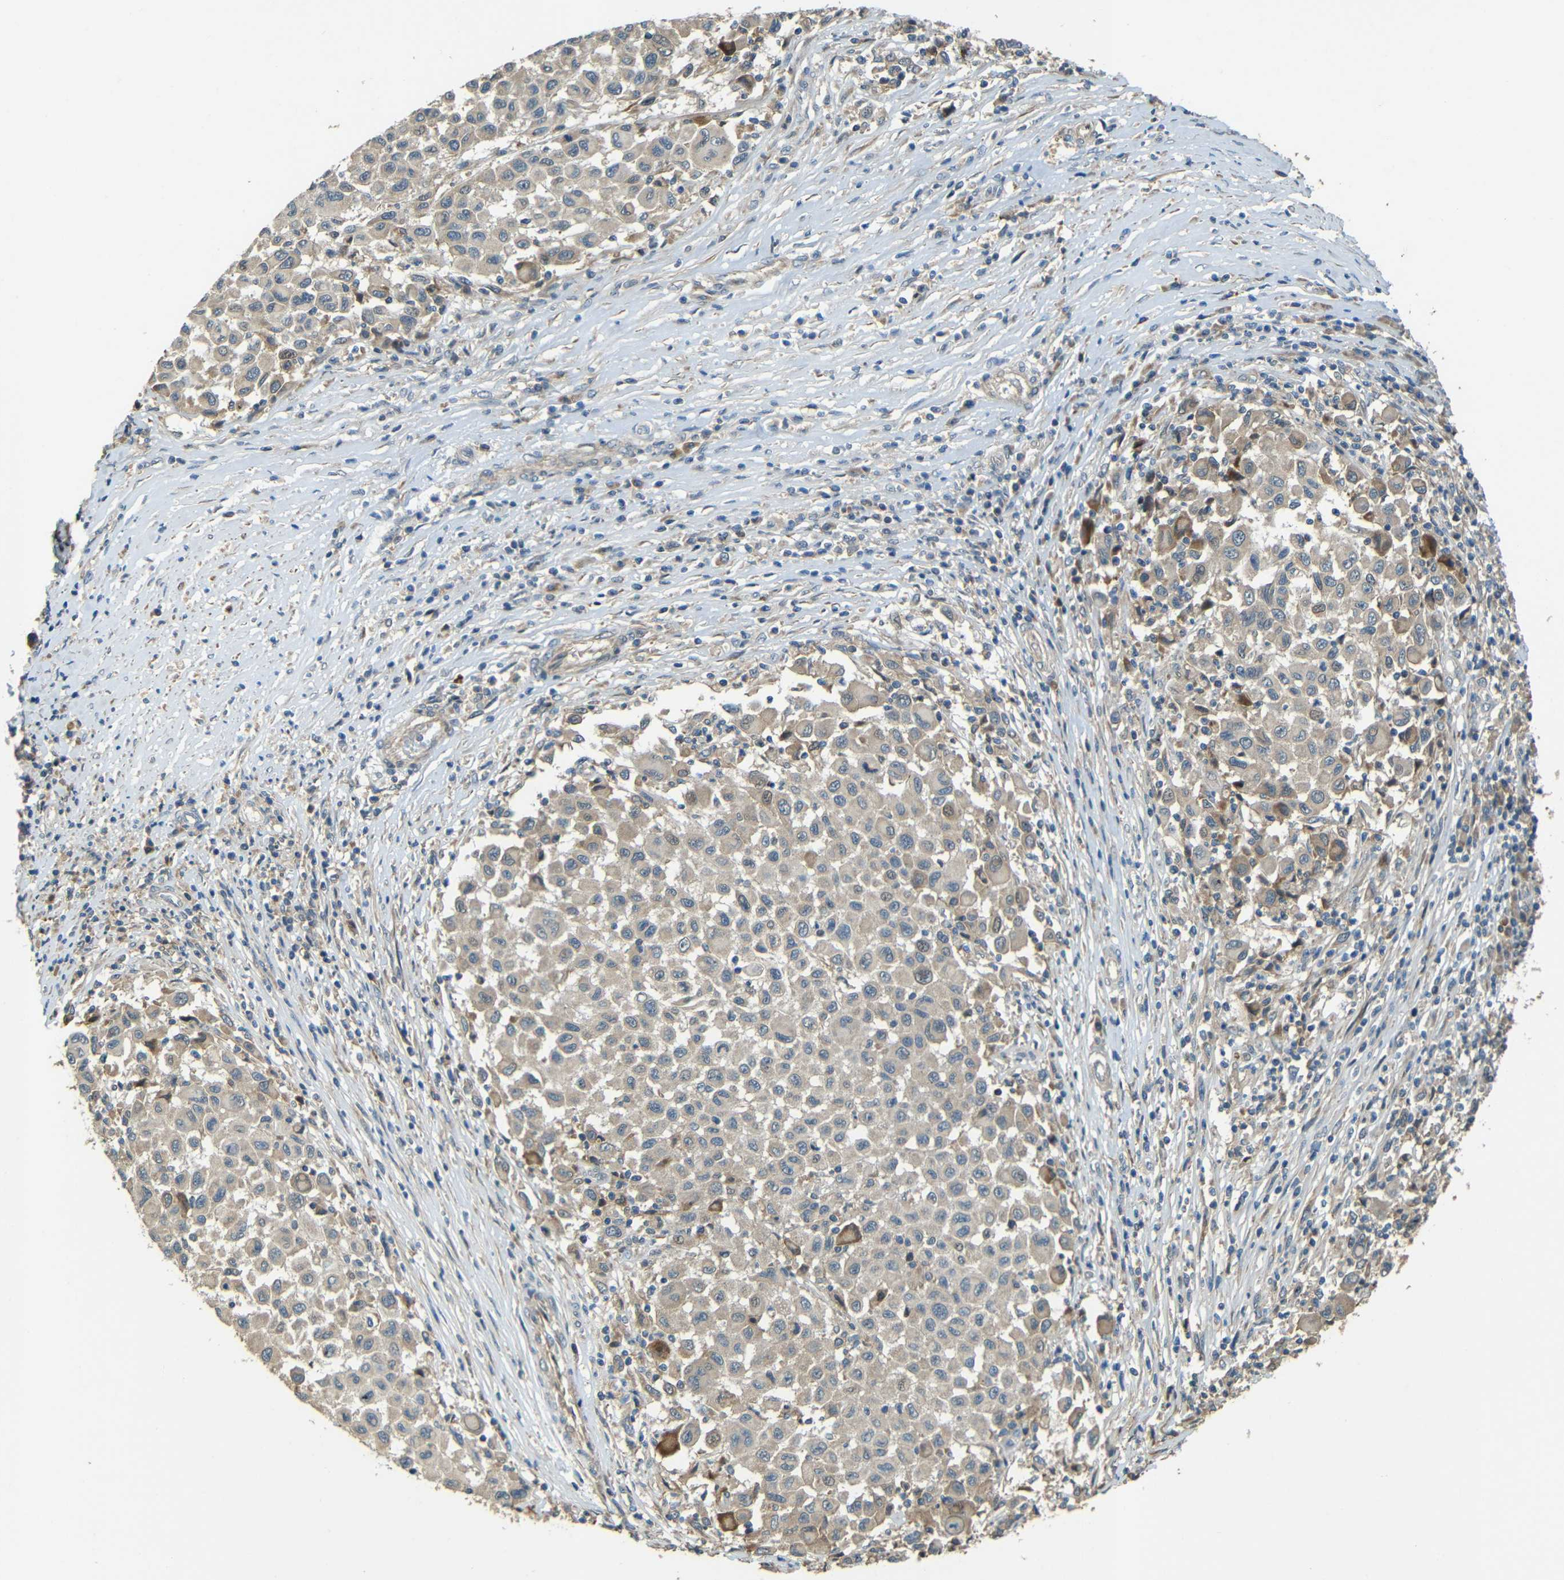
{"staining": {"intensity": "weak", "quantity": "<25%", "location": "cytoplasmic/membranous"}, "tissue": "melanoma", "cell_type": "Tumor cells", "image_type": "cancer", "snomed": [{"axis": "morphology", "description": "Malignant melanoma, Metastatic site"}, {"axis": "topography", "description": "Lymph node"}], "caption": "IHC of malignant melanoma (metastatic site) exhibits no positivity in tumor cells. (Immunohistochemistry, brightfield microscopy, high magnification).", "gene": "FNDC3A", "patient": {"sex": "male", "age": 61}}